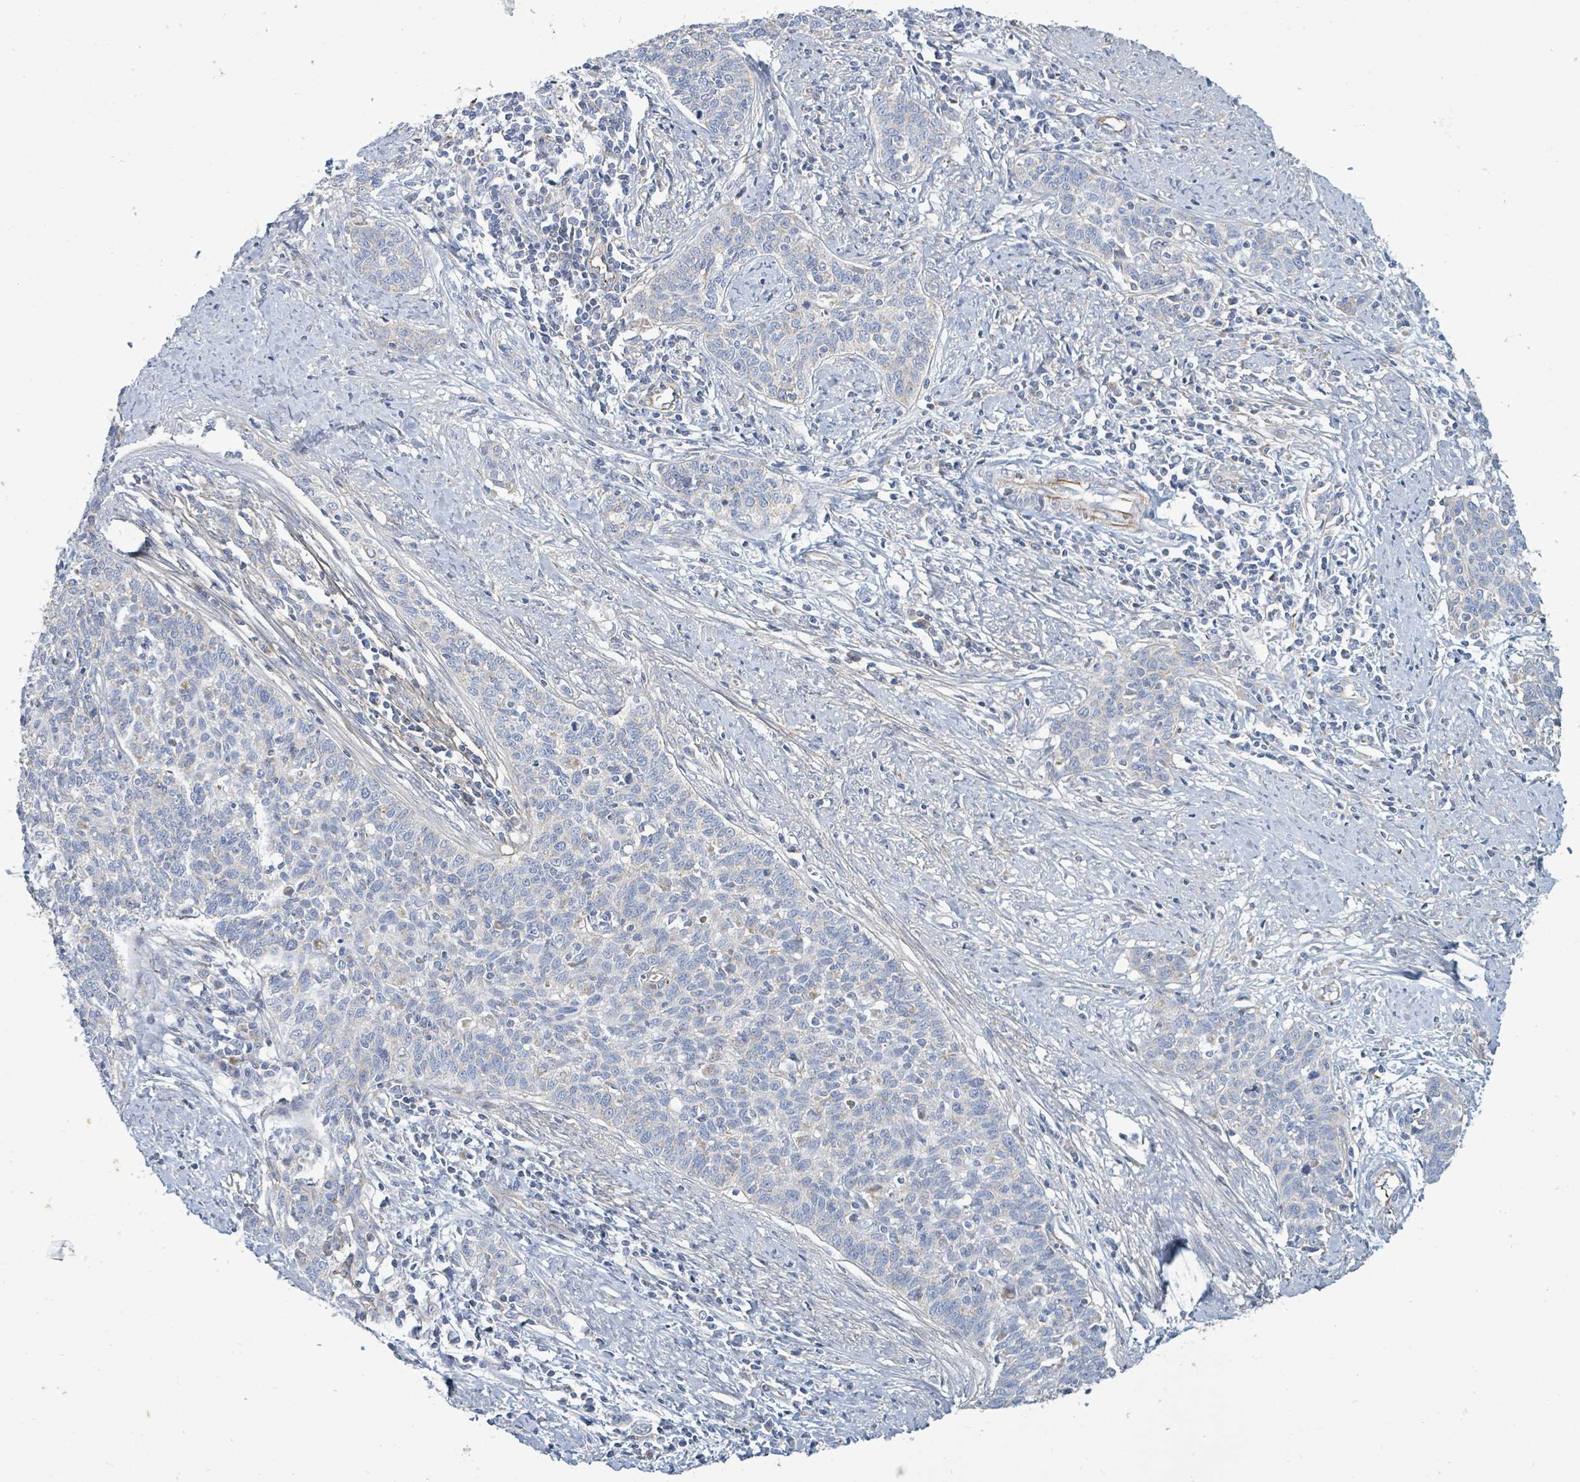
{"staining": {"intensity": "negative", "quantity": "none", "location": "none"}, "tissue": "cervical cancer", "cell_type": "Tumor cells", "image_type": "cancer", "snomed": [{"axis": "morphology", "description": "Squamous cell carcinoma, NOS"}, {"axis": "topography", "description": "Cervix"}], "caption": "There is no significant staining in tumor cells of cervical cancer. The staining was performed using DAB (3,3'-diaminobenzidine) to visualize the protein expression in brown, while the nuclei were stained in blue with hematoxylin (Magnification: 20x).", "gene": "ALG12", "patient": {"sex": "female", "age": 39}}